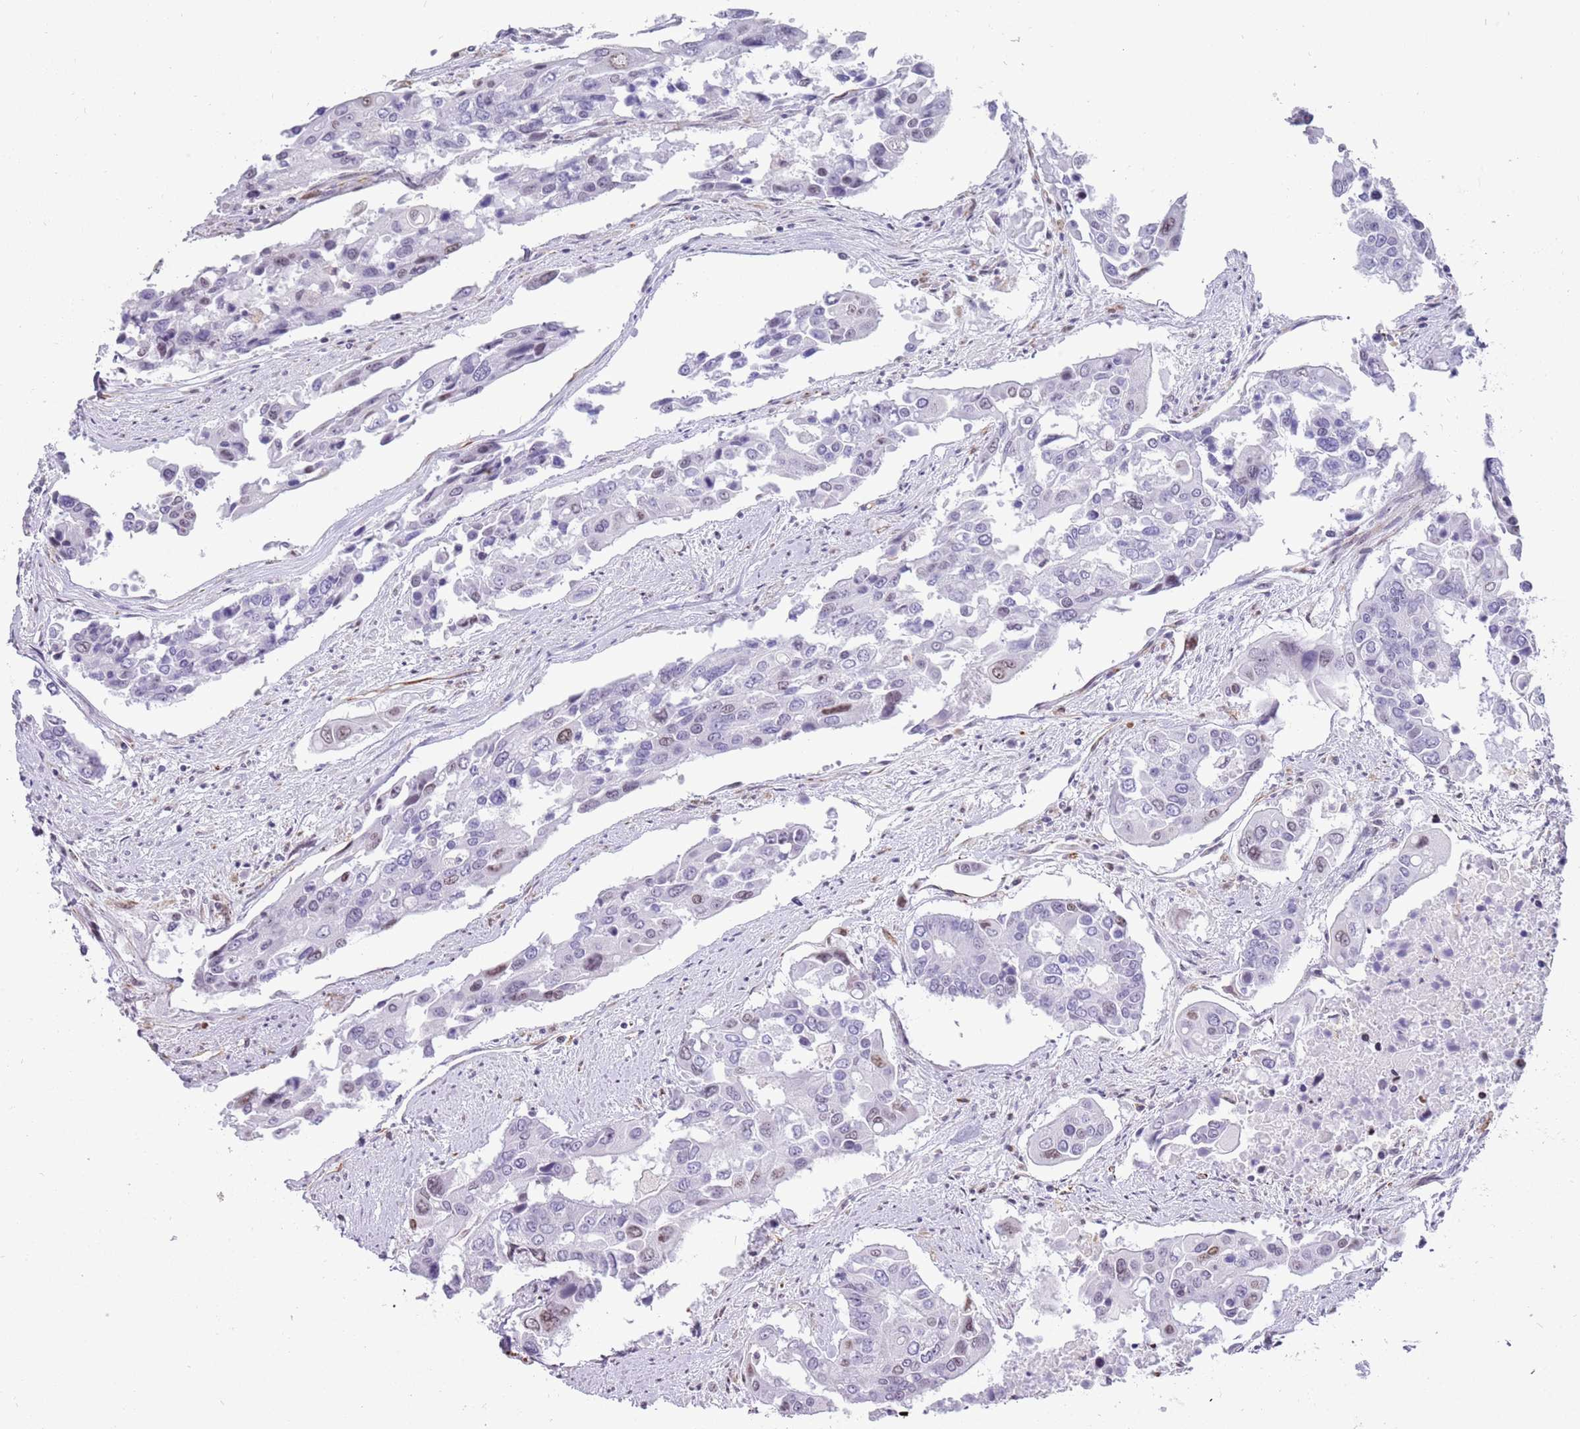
{"staining": {"intensity": "weak", "quantity": "<25%", "location": "nuclear"}, "tissue": "colorectal cancer", "cell_type": "Tumor cells", "image_type": "cancer", "snomed": [{"axis": "morphology", "description": "Adenocarcinoma, NOS"}, {"axis": "topography", "description": "Colon"}], "caption": "An image of adenocarcinoma (colorectal) stained for a protein exhibits no brown staining in tumor cells.", "gene": "NBPF3", "patient": {"sex": "male", "age": 77}}